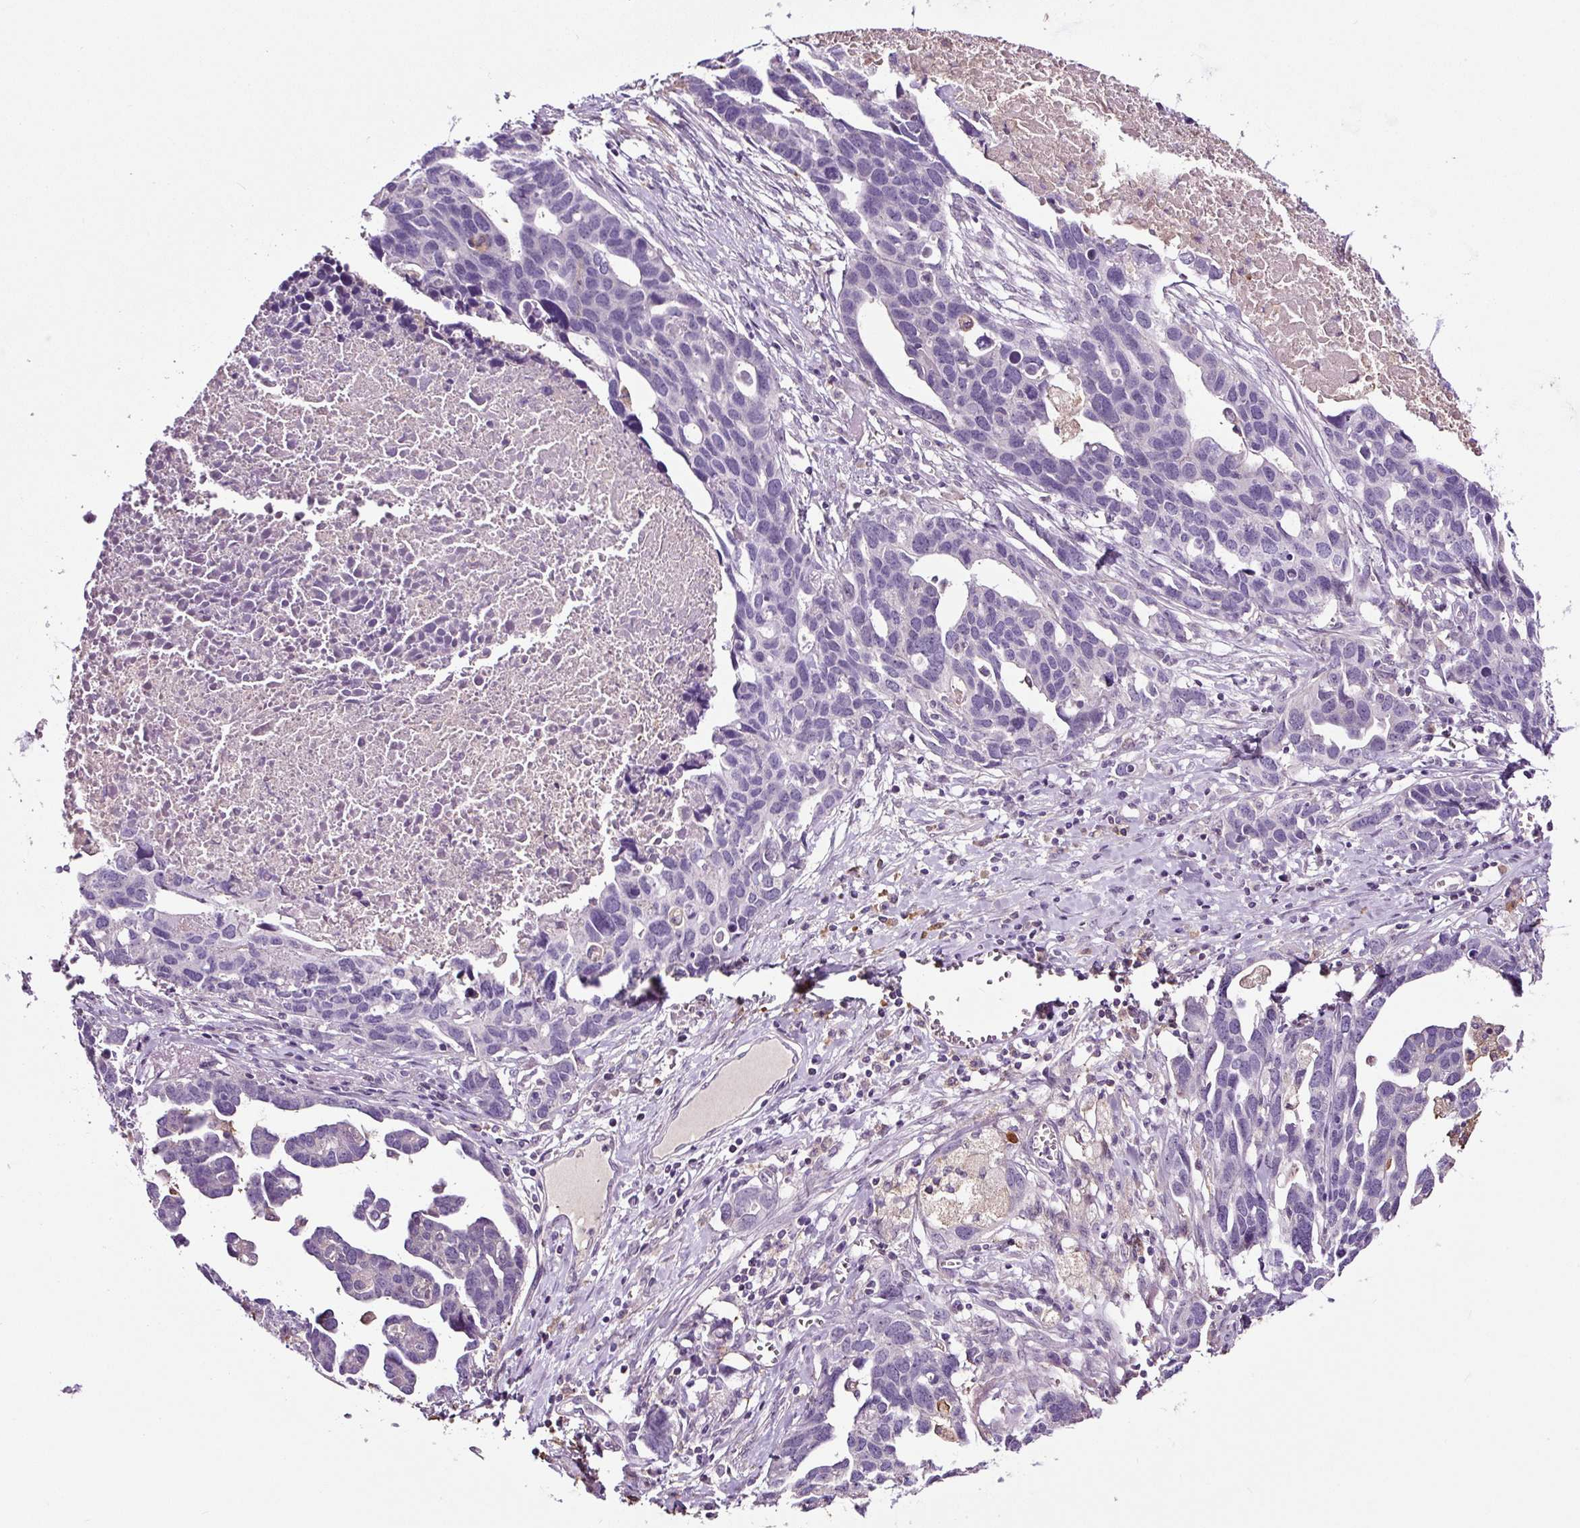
{"staining": {"intensity": "negative", "quantity": "none", "location": "none"}, "tissue": "ovarian cancer", "cell_type": "Tumor cells", "image_type": "cancer", "snomed": [{"axis": "morphology", "description": "Cystadenocarcinoma, serous, NOS"}, {"axis": "topography", "description": "Ovary"}], "caption": "Protein analysis of ovarian serous cystadenocarcinoma demonstrates no significant staining in tumor cells. Nuclei are stained in blue.", "gene": "LRRC24", "patient": {"sex": "female", "age": 54}}